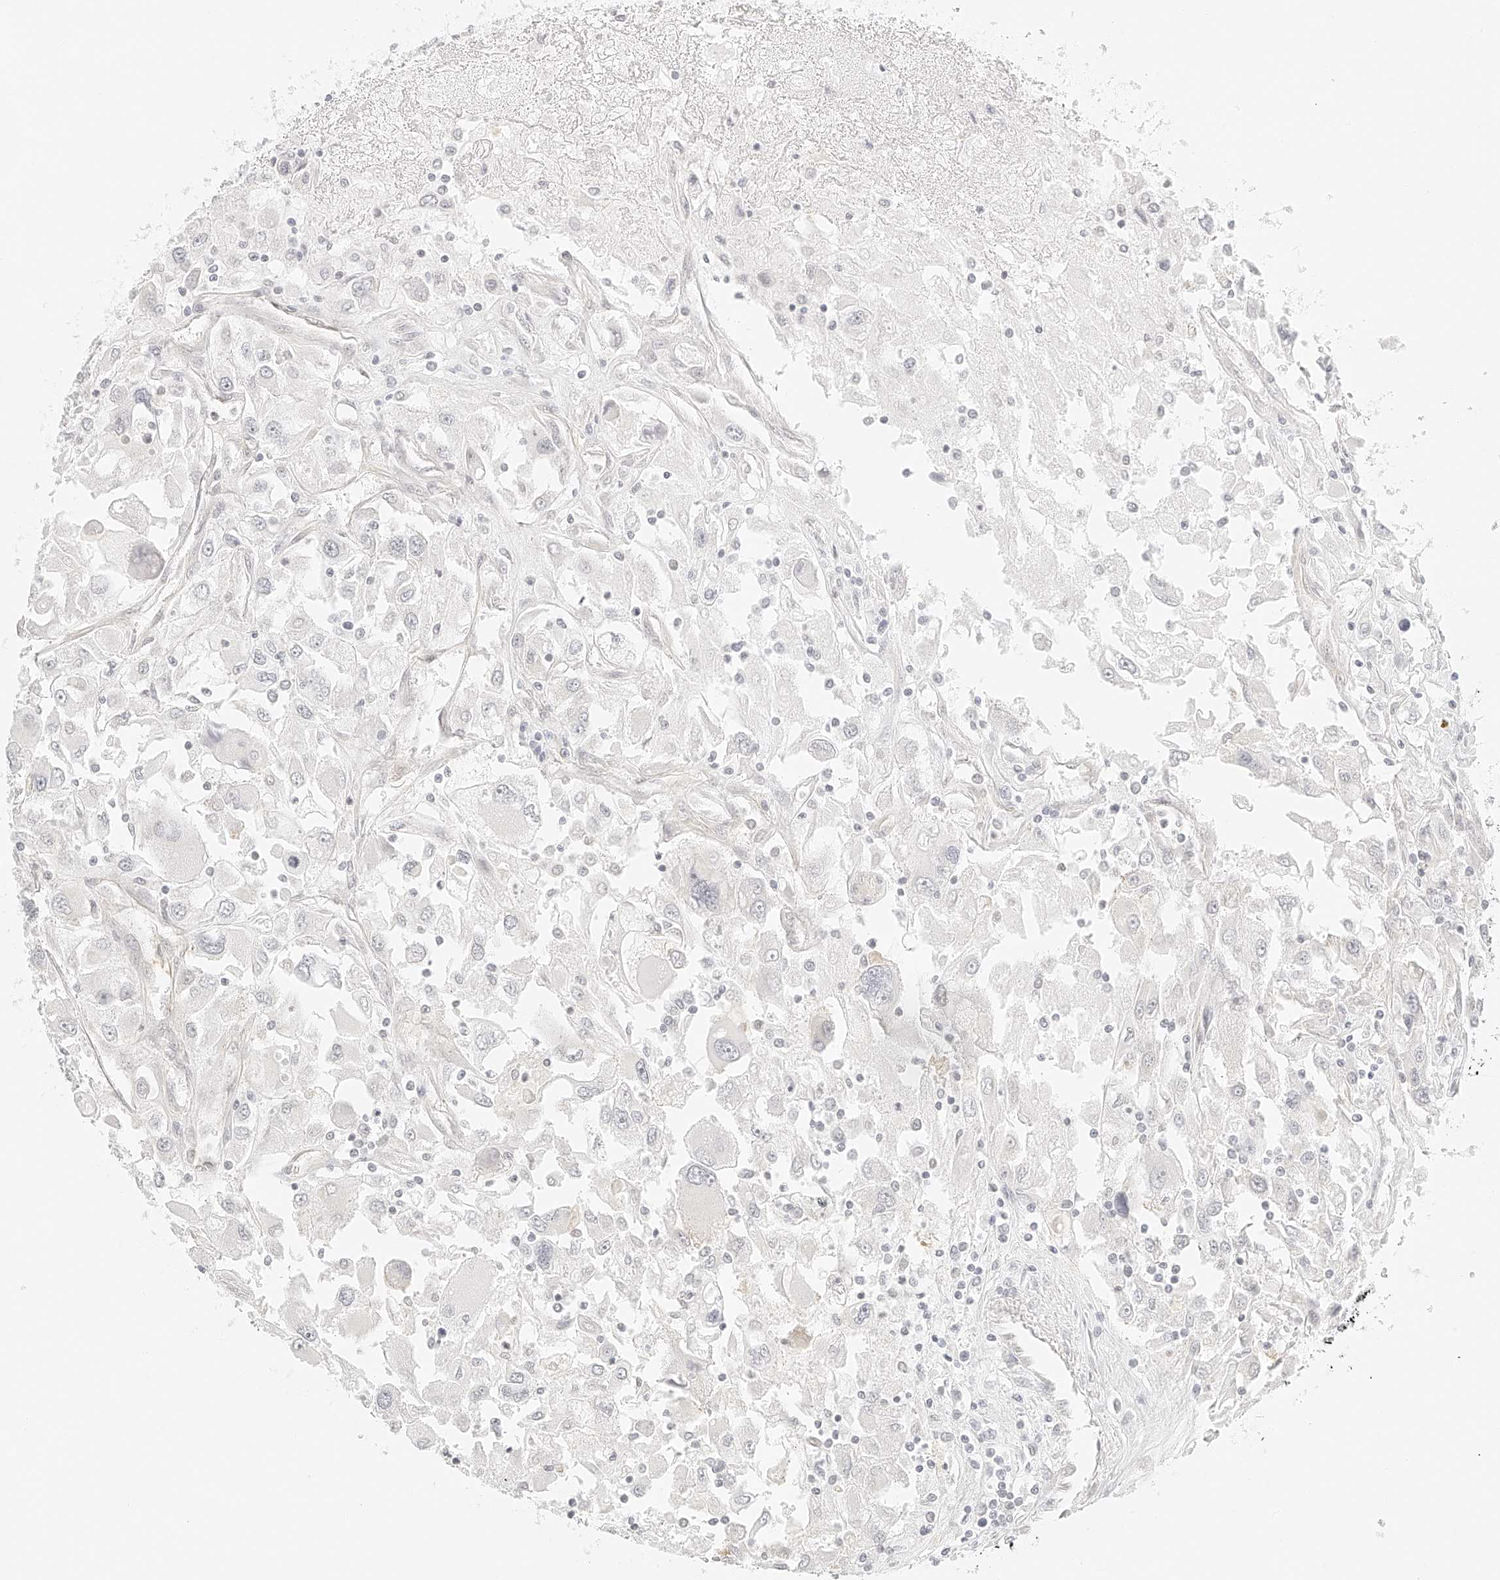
{"staining": {"intensity": "negative", "quantity": "none", "location": "none"}, "tissue": "renal cancer", "cell_type": "Tumor cells", "image_type": "cancer", "snomed": [{"axis": "morphology", "description": "Adenocarcinoma, NOS"}, {"axis": "topography", "description": "Kidney"}], "caption": "Tumor cells show no significant positivity in renal adenocarcinoma.", "gene": "ZFP69", "patient": {"sex": "female", "age": 52}}